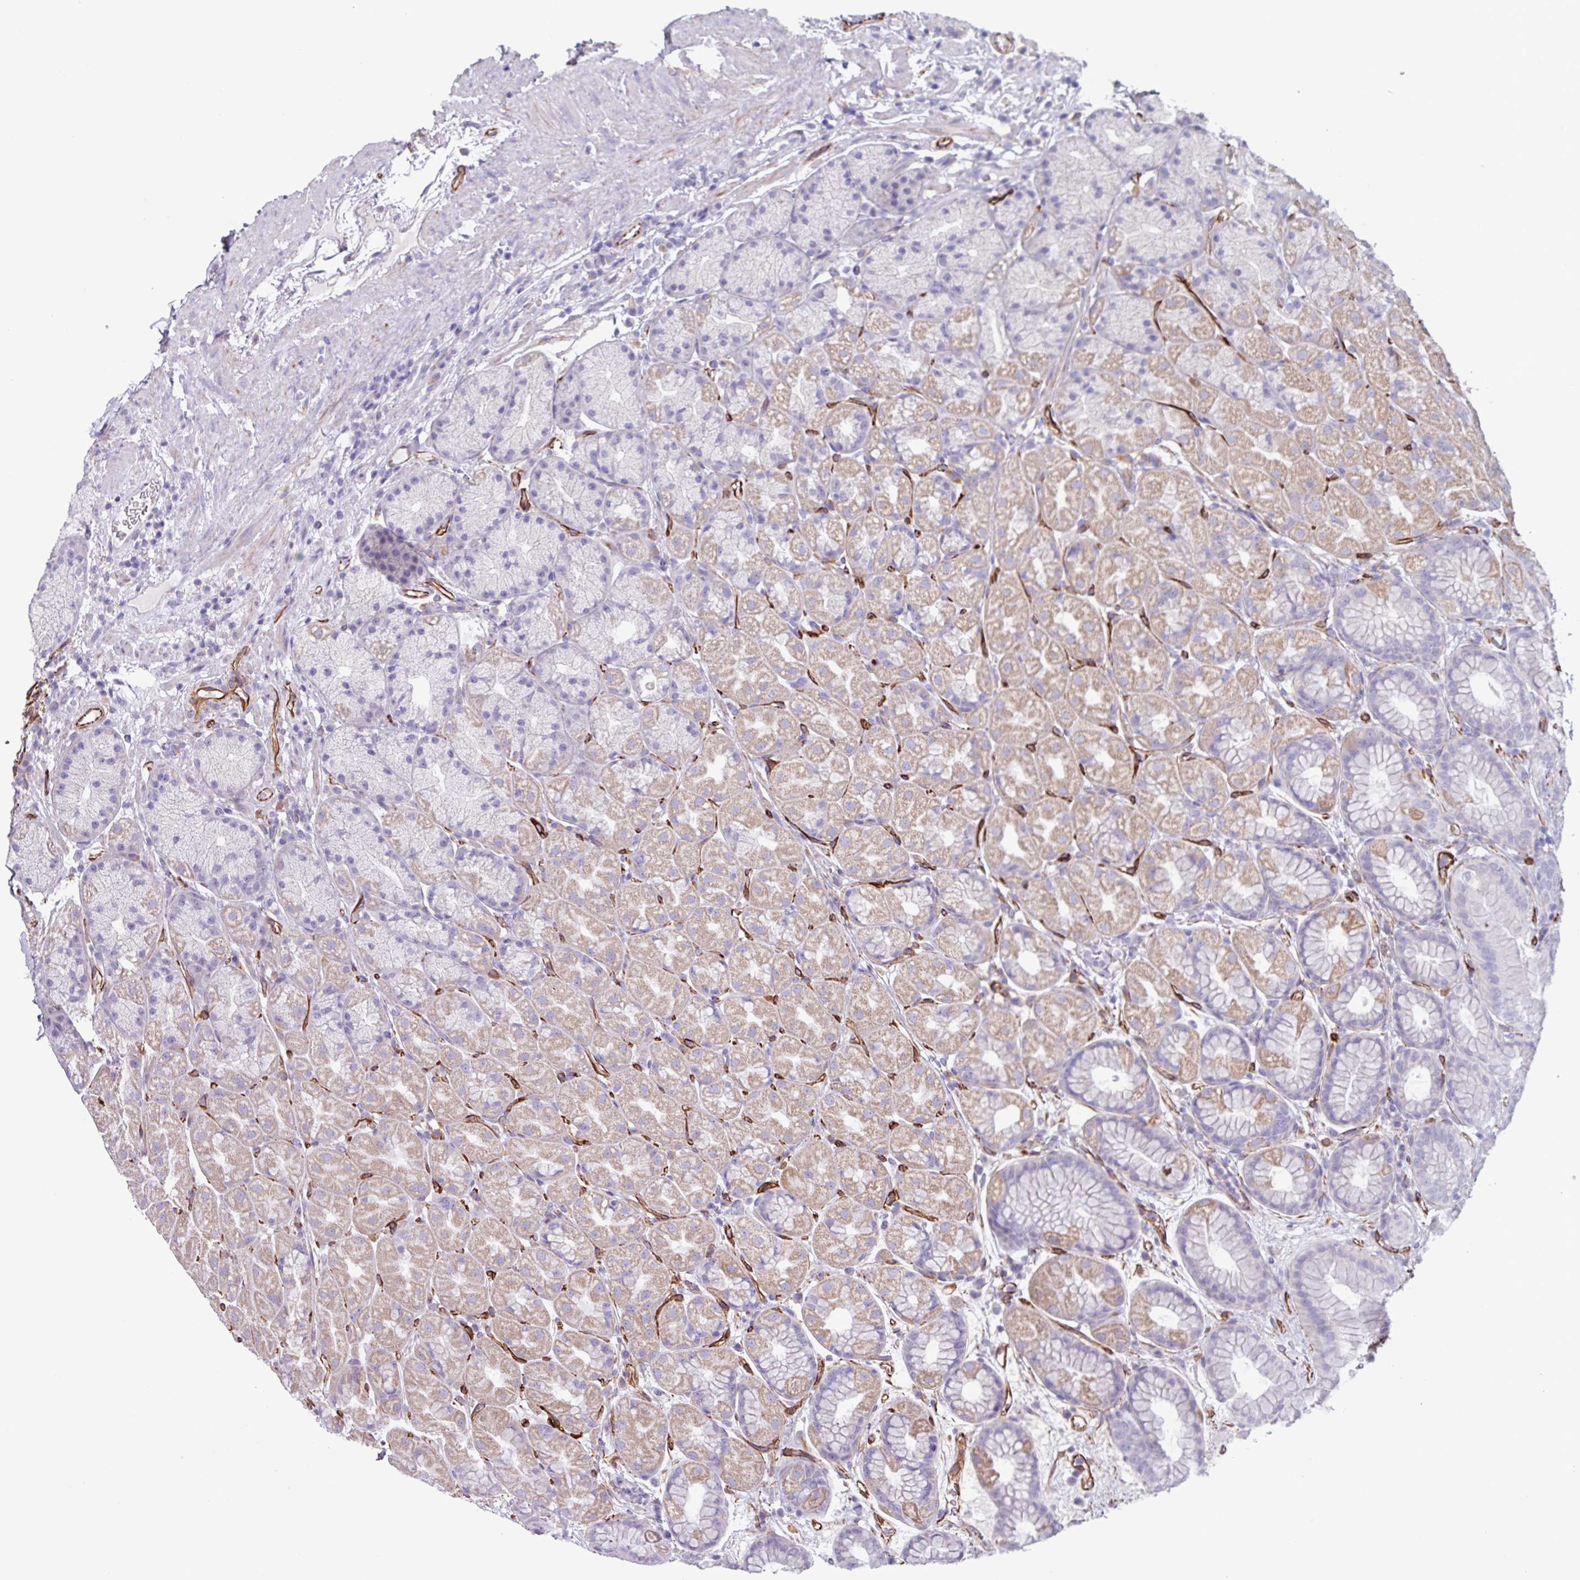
{"staining": {"intensity": "weak", "quantity": "25%-75%", "location": "cytoplasmic/membranous"}, "tissue": "stomach", "cell_type": "Glandular cells", "image_type": "normal", "snomed": [{"axis": "morphology", "description": "Normal tissue, NOS"}, {"axis": "topography", "description": "Stomach, lower"}], "caption": "Immunohistochemistry of unremarkable human stomach shows low levels of weak cytoplasmic/membranous expression in approximately 25%-75% of glandular cells. Nuclei are stained in blue.", "gene": "BTD", "patient": {"sex": "male", "age": 67}}